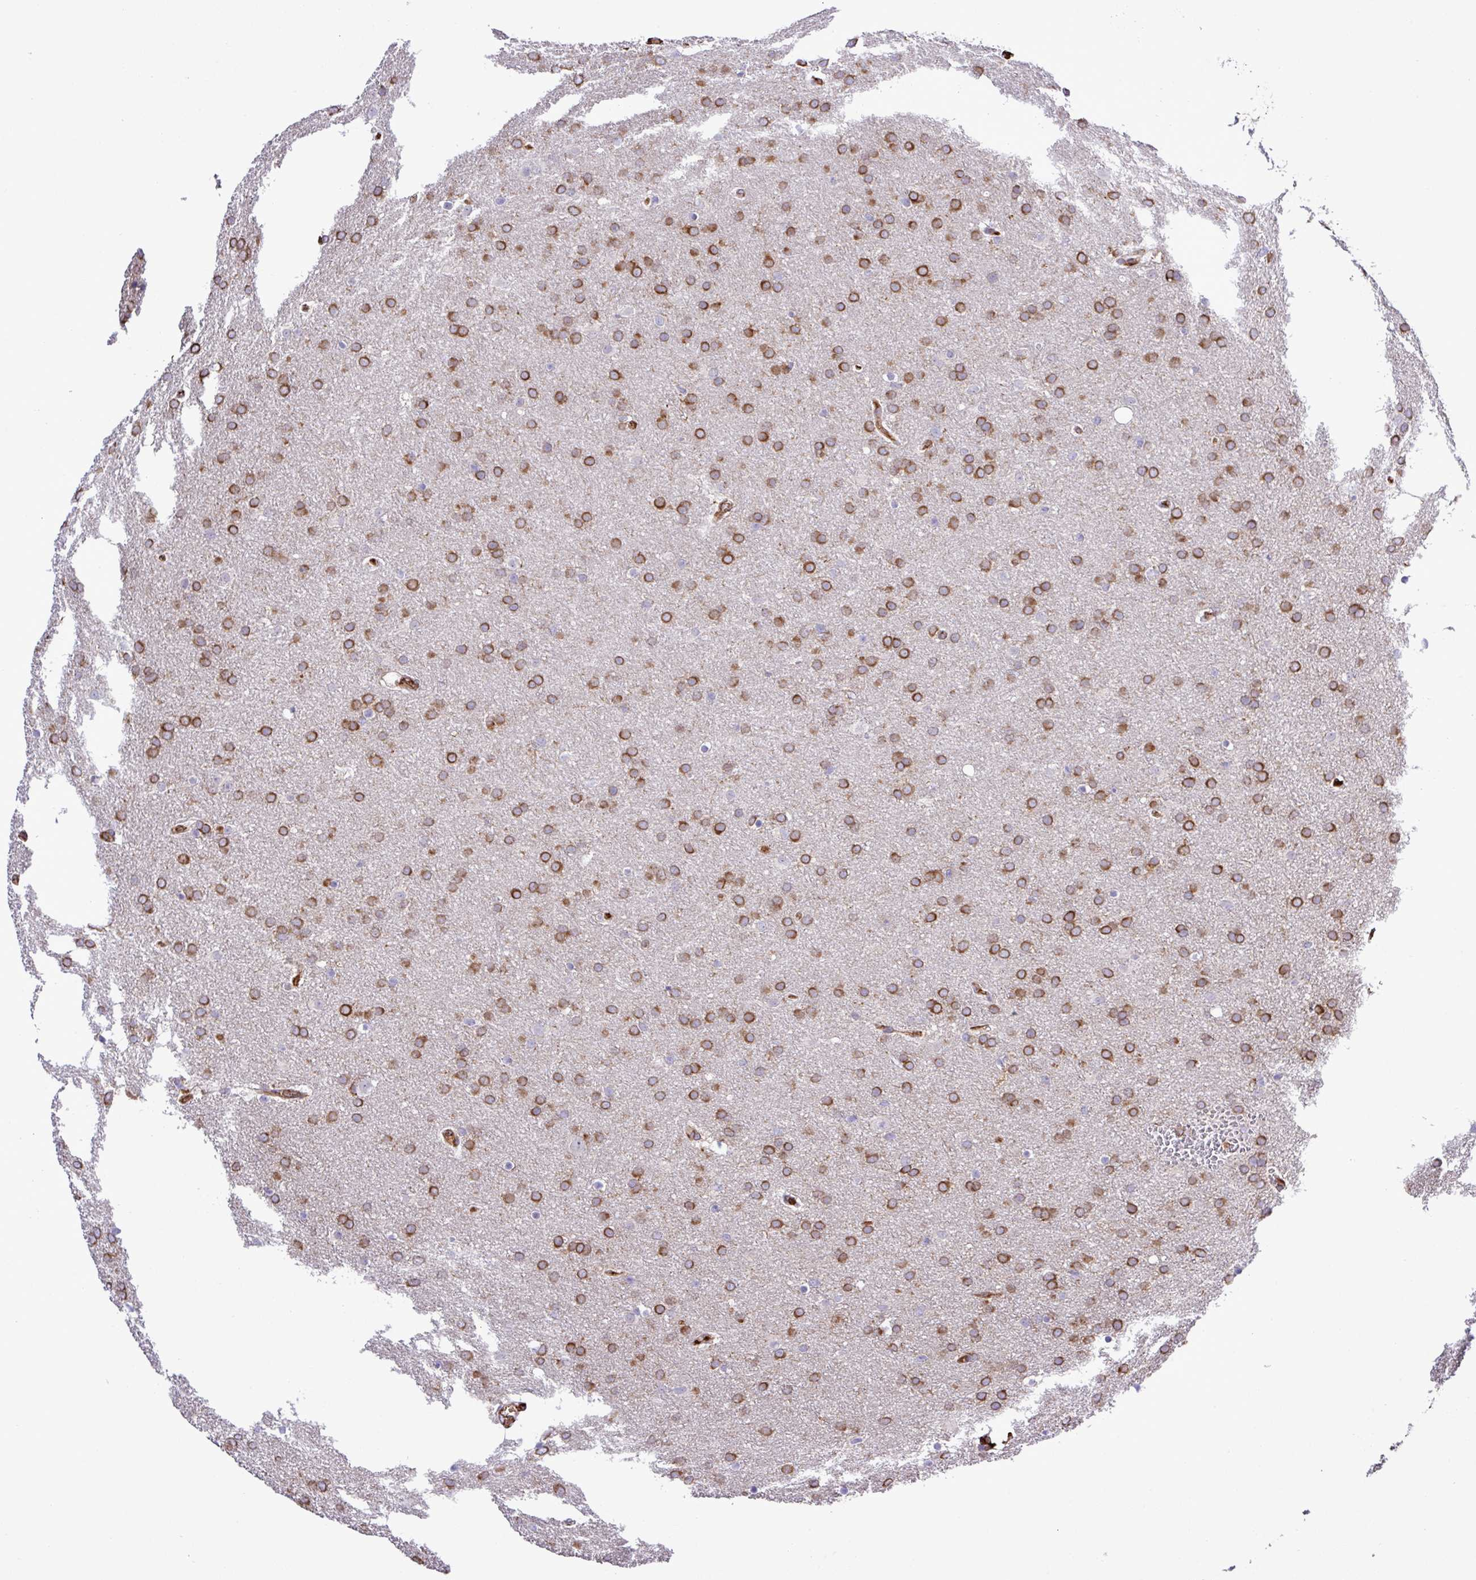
{"staining": {"intensity": "strong", "quantity": ">75%", "location": "cytoplasmic/membranous"}, "tissue": "glioma", "cell_type": "Tumor cells", "image_type": "cancer", "snomed": [{"axis": "morphology", "description": "Glioma, malignant, Low grade"}, {"axis": "topography", "description": "Brain"}], "caption": "Human glioma stained for a protein (brown) demonstrates strong cytoplasmic/membranous positive staining in approximately >75% of tumor cells.", "gene": "CWH43", "patient": {"sex": "female", "age": 32}}